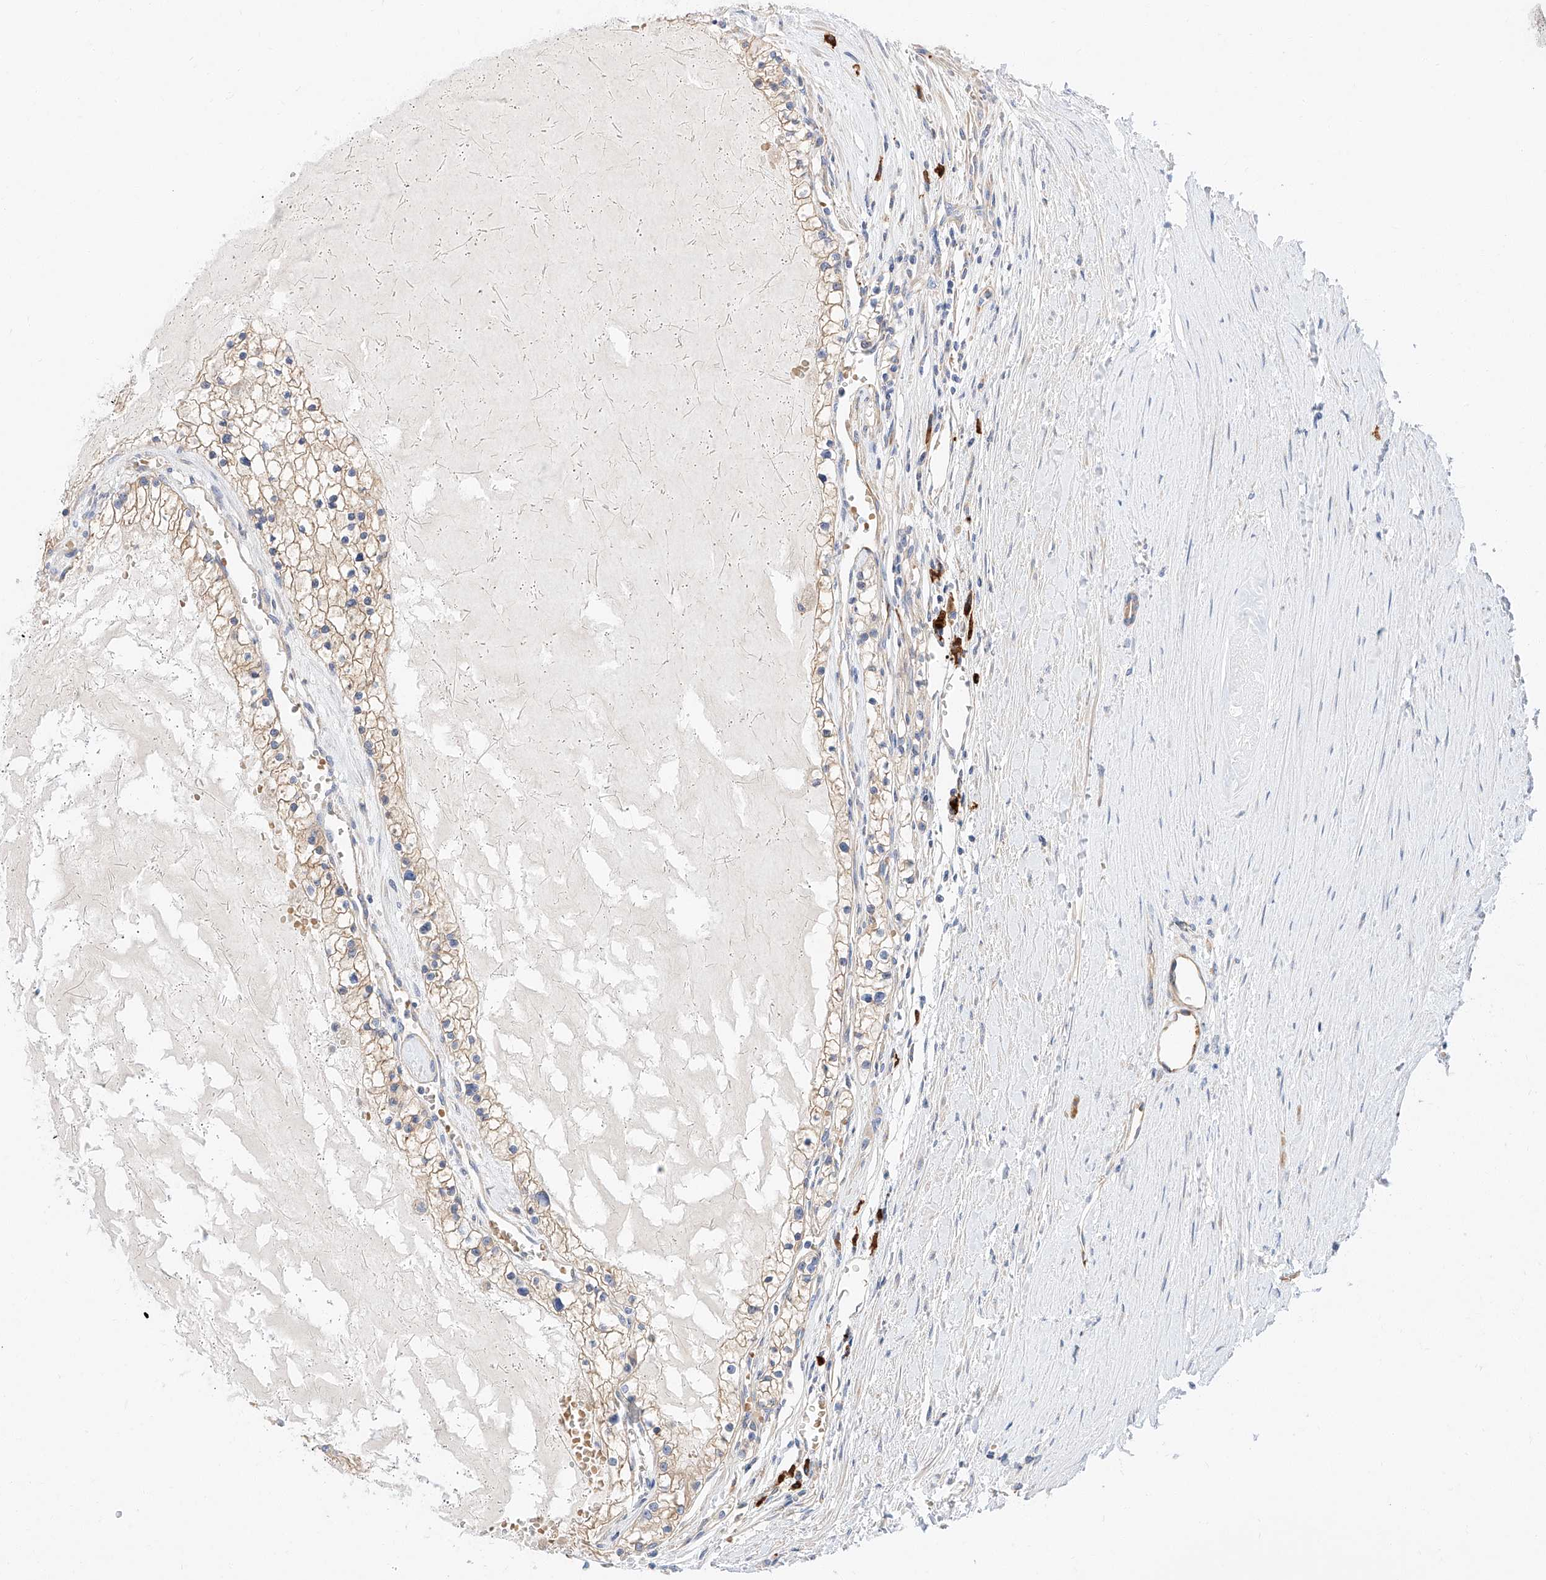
{"staining": {"intensity": "weak", "quantity": "25%-75%", "location": "cytoplasmic/membranous"}, "tissue": "renal cancer", "cell_type": "Tumor cells", "image_type": "cancer", "snomed": [{"axis": "morphology", "description": "Normal tissue, NOS"}, {"axis": "morphology", "description": "Adenocarcinoma, NOS"}, {"axis": "topography", "description": "Kidney"}], "caption": "An immunohistochemistry micrograph of neoplastic tissue is shown. Protein staining in brown shows weak cytoplasmic/membranous positivity in adenocarcinoma (renal) within tumor cells.", "gene": "GLMN", "patient": {"sex": "male", "age": 68}}